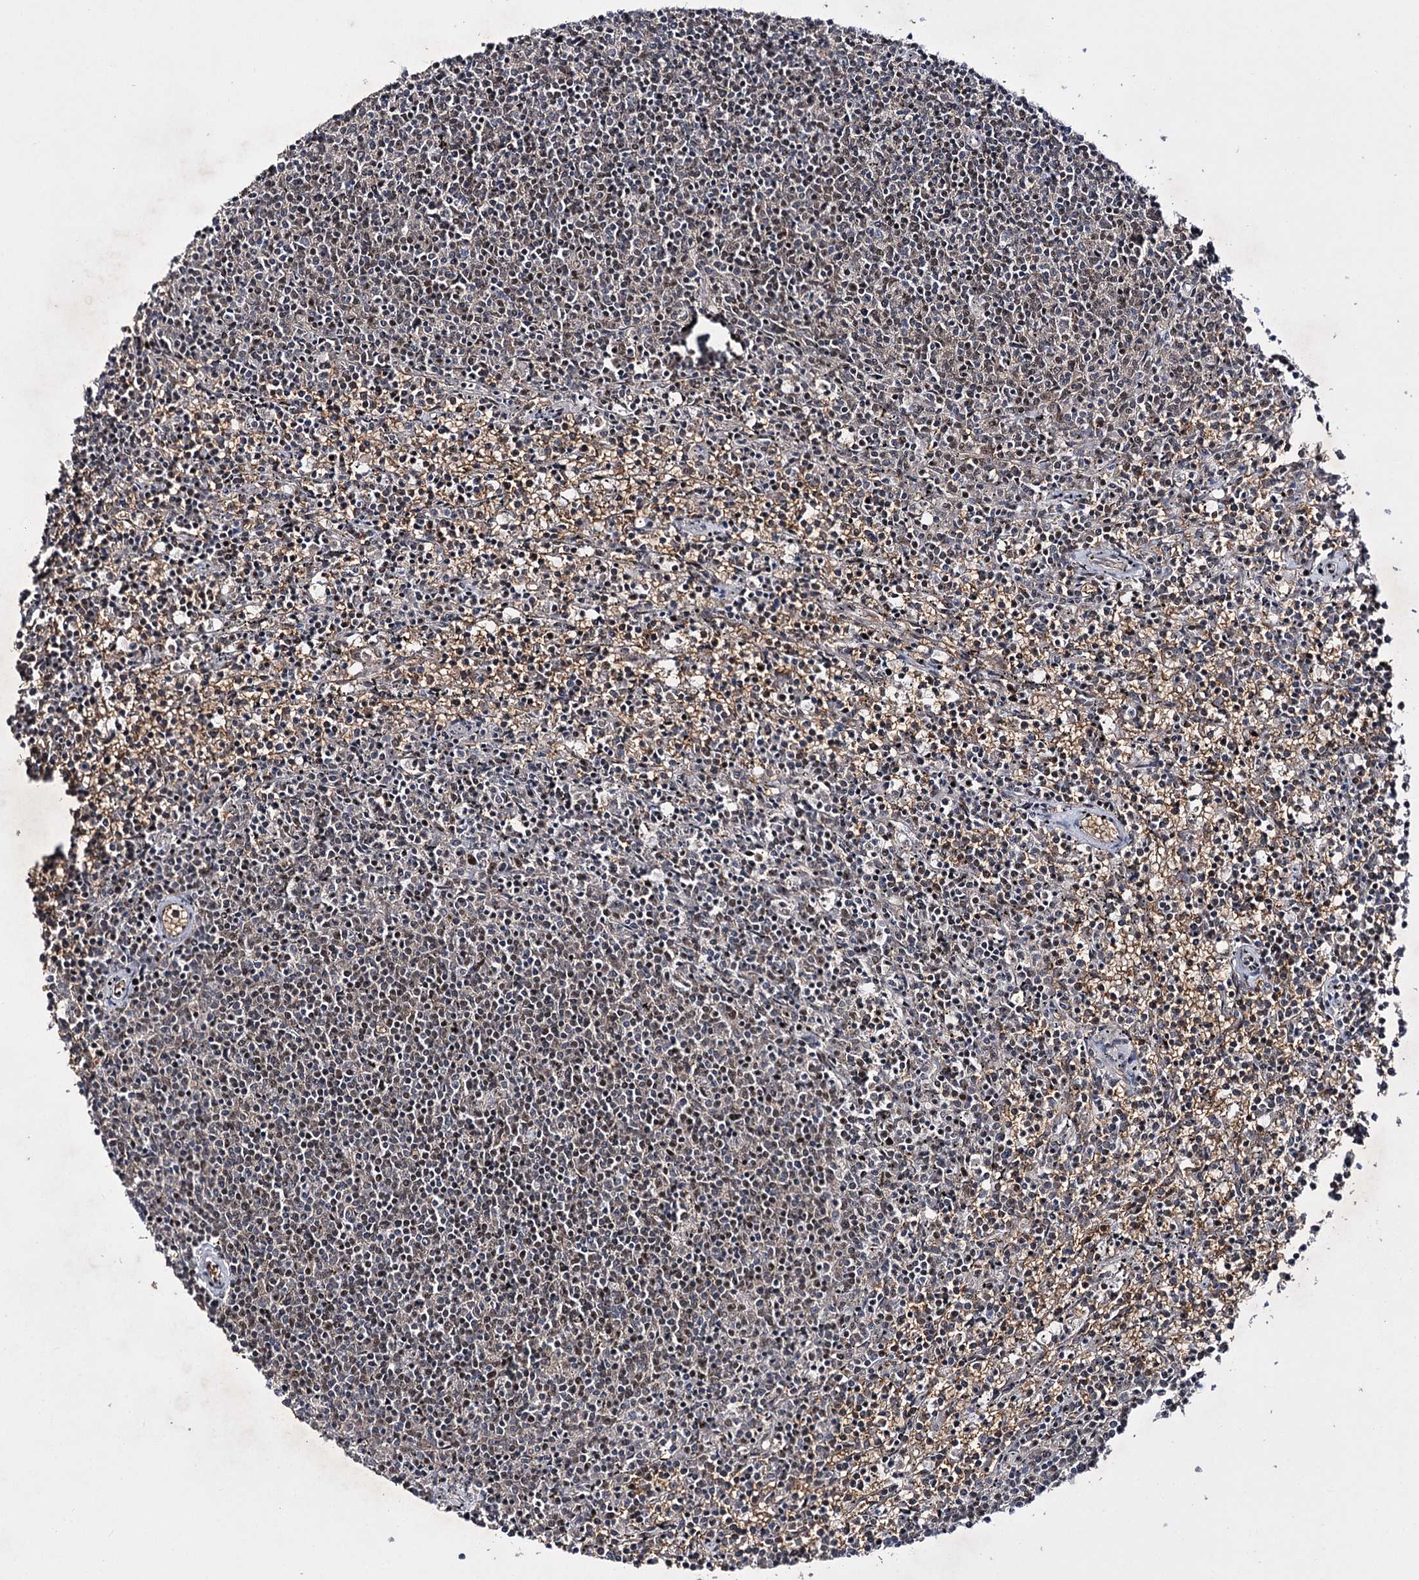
{"staining": {"intensity": "moderate", "quantity": "<25%", "location": "nuclear"}, "tissue": "lymphoma", "cell_type": "Tumor cells", "image_type": "cancer", "snomed": [{"axis": "morphology", "description": "Malignant lymphoma, non-Hodgkin's type, Low grade"}, {"axis": "topography", "description": "Spleen"}], "caption": "Lymphoma tissue displays moderate nuclear staining in about <25% of tumor cells, visualized by immunohistochemistry.", "gene": "PRPF40A", "patient": {"sex": "female", "age": 50}}